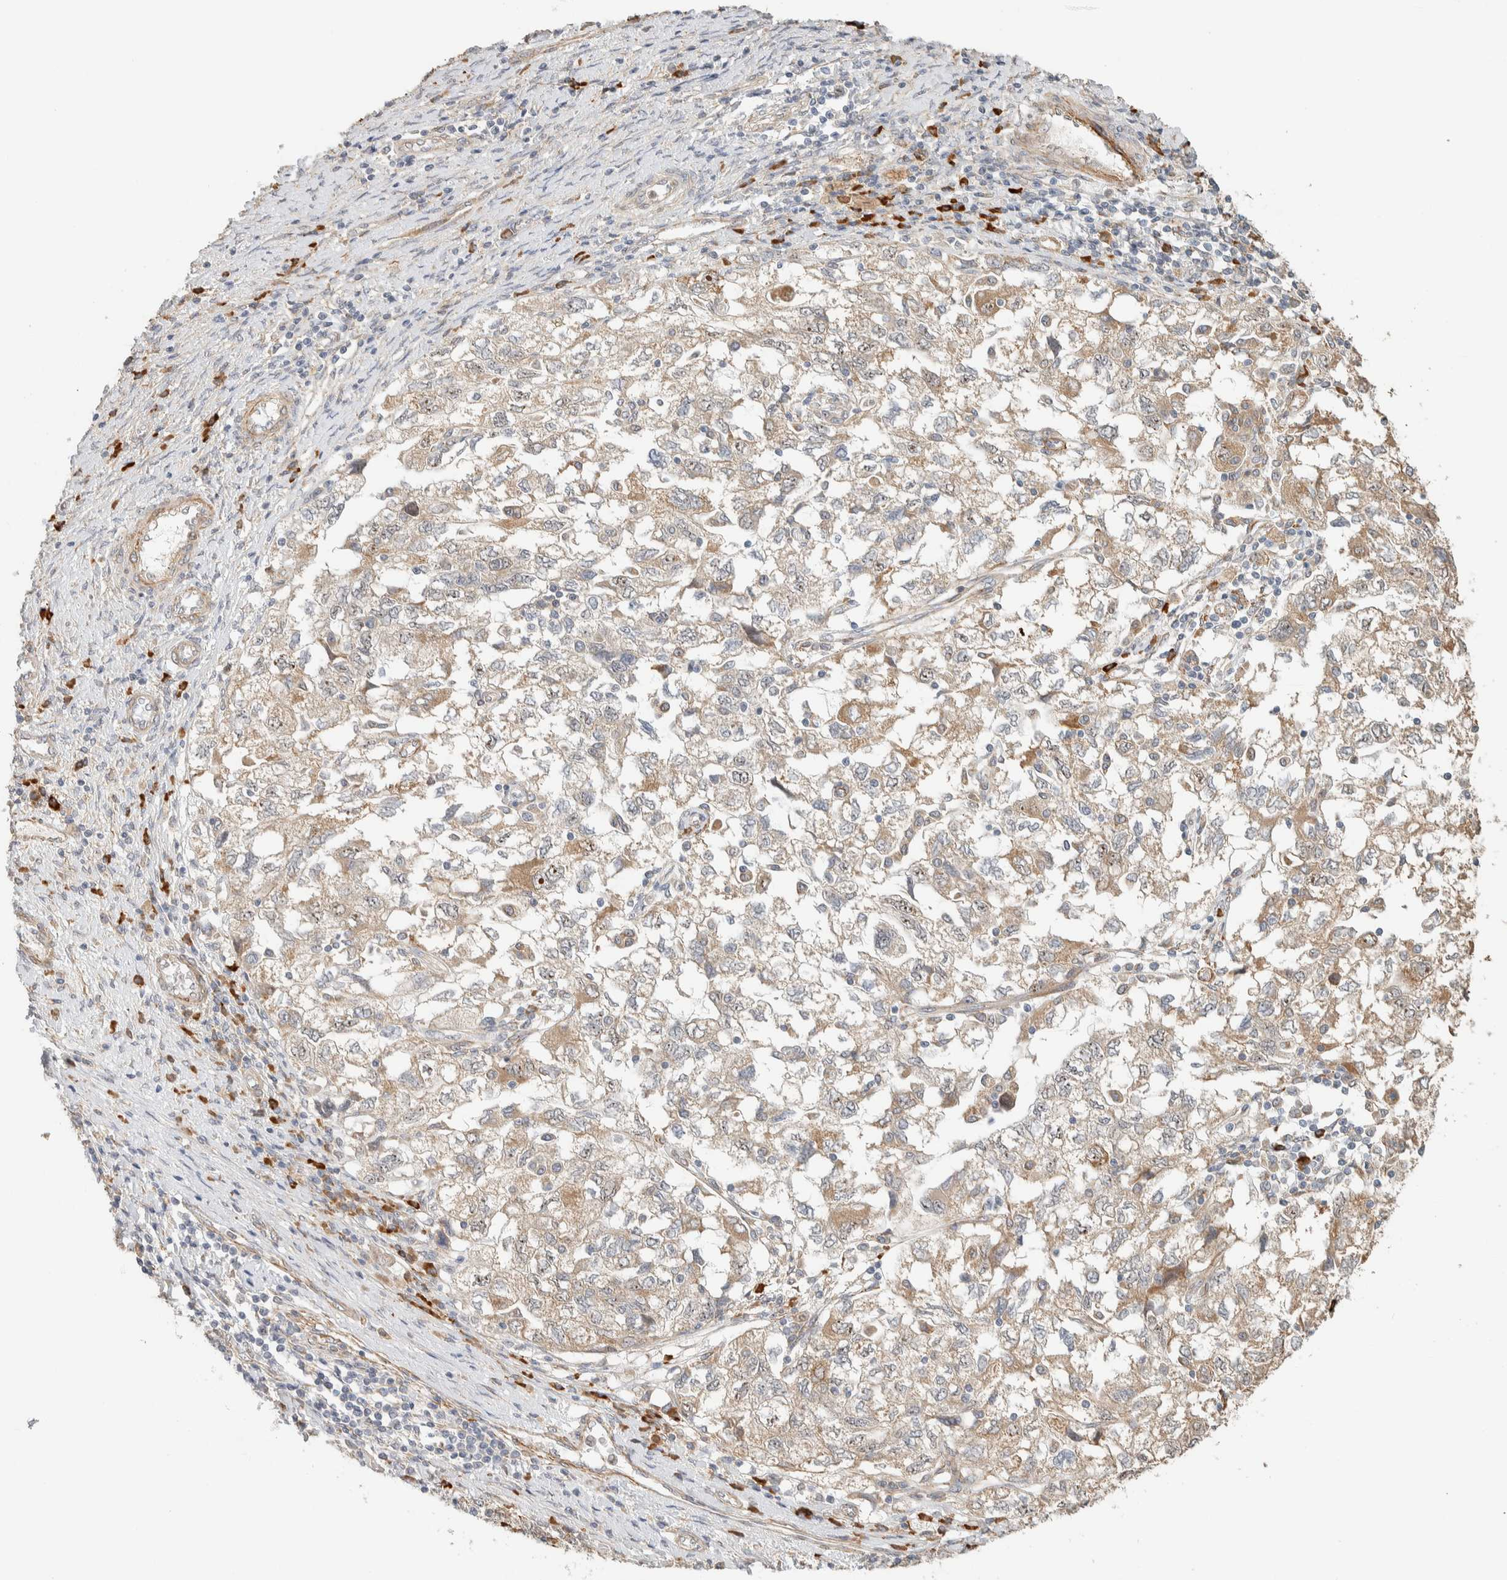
{"staining": {"intensity": "weak", "quantity": ">75%", "location": "cytoplasmic/membranous"}, "tissue": "ovarian cancer", "cell_type": "Tumor cells", "image_type": "cancer", "snomed": [{"axis": "morphology", "description": "Carcinoma, NOS"}, {"axis": "morphology", "description": "Cystadenocarcinoma, serous, NOS"}, {"axis": "topography", "description": "Ovary"}], "caption": "Immunohistochemistry photomicrograph of neoplastic tissue: ovarian serous cystadenocarcinoma stained using immunohistochemistry exhibits low levels of weak protein expression localized specifically in the cytoplasmic/membranous of tumor cells, appearing as a cytoplasmic/membranous brown color.", "gene": "KLHL40", "patient": {"sex": "female", "age": 69}}